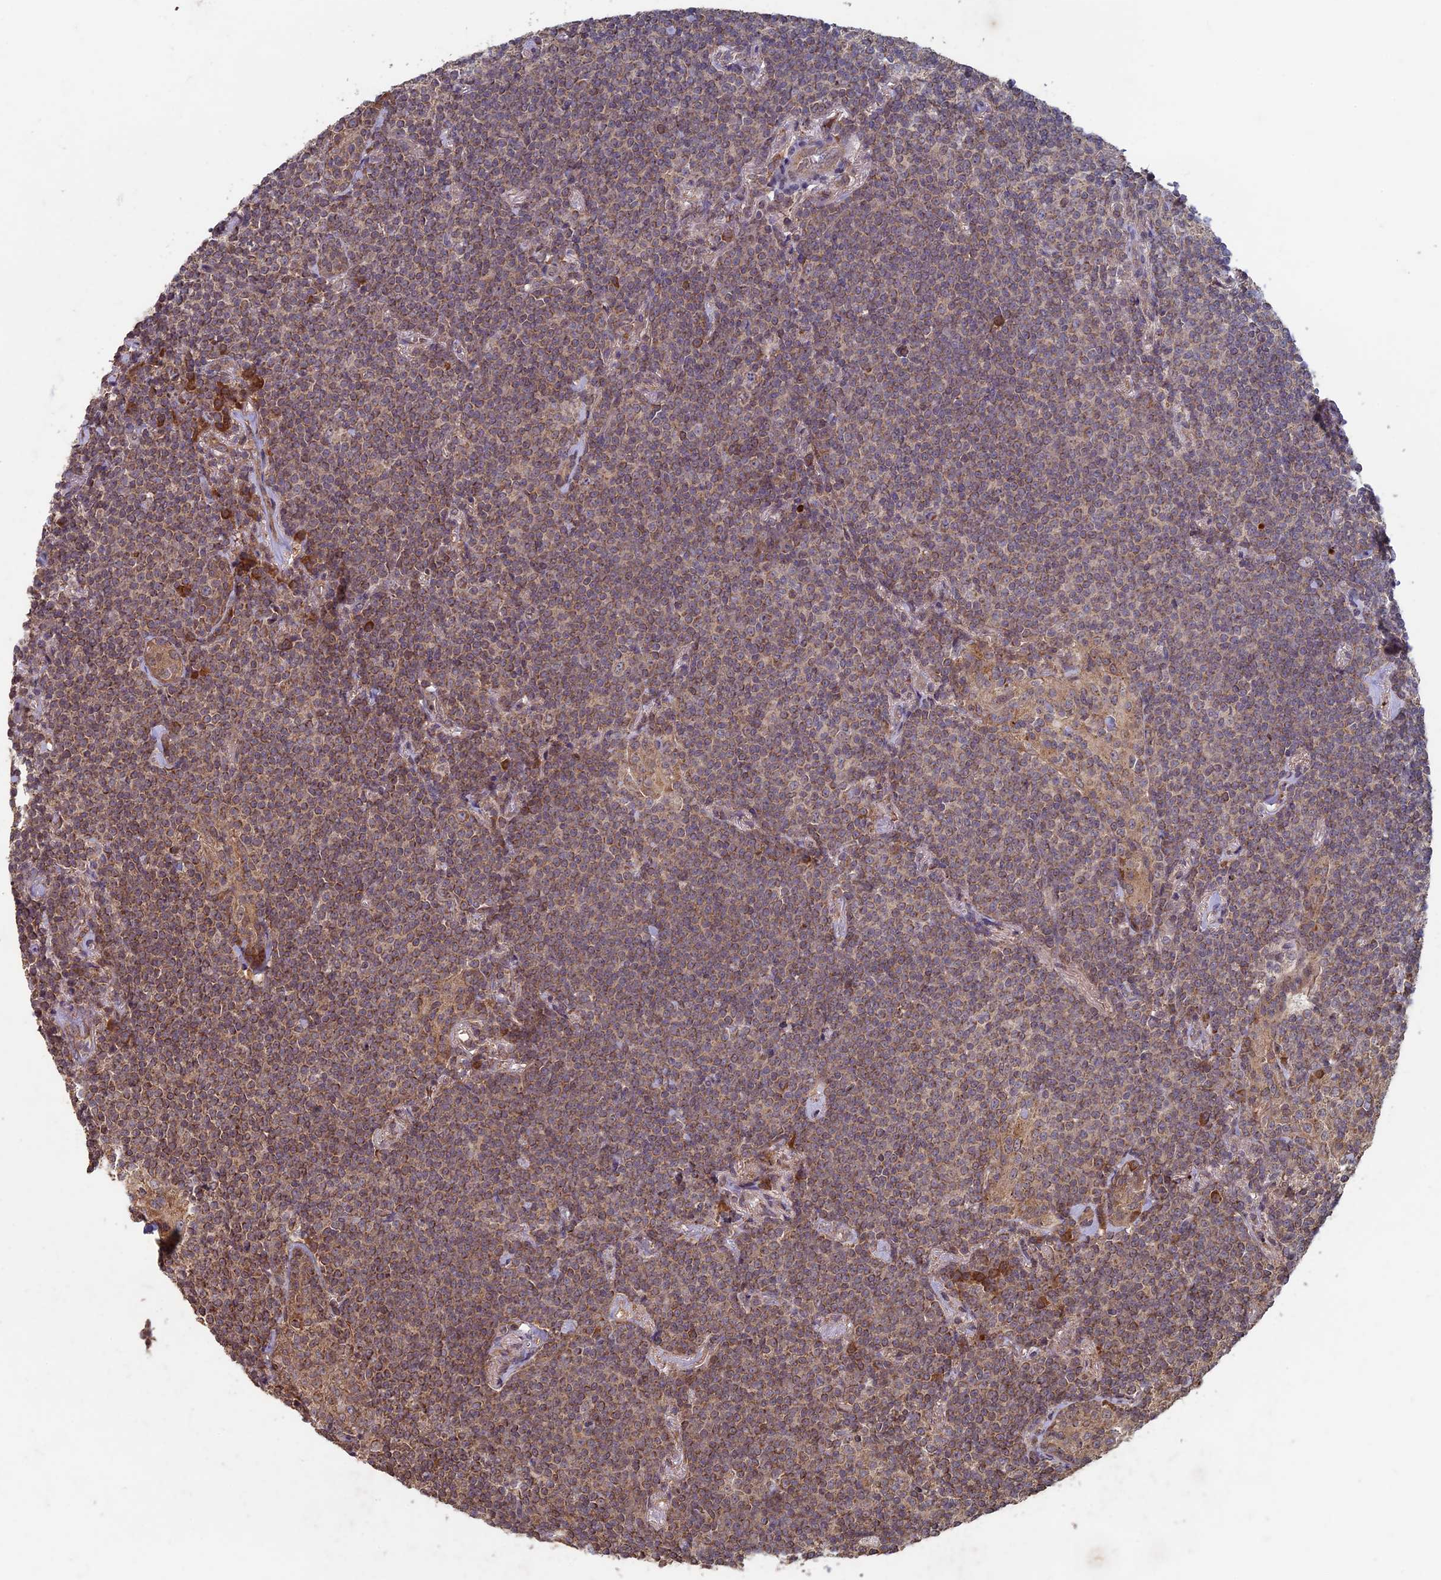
{"staining": {"intensity": "moderate", "quantity": "25%-75%", "location": "cytoplasmic/membranous"}, "tissue": "lymphoma", "cell_type": "Tumor cells", "image_type": "cancer", "snomed": [{"axis": "morphology", "description": "Malignant lymphoma, non-Hodgkin's type, Low grade"}, {"axis": "topography", "description": "Lung"}], "caption": "Lymphoma stained with a brown dye reveals moderate cytoplasmic/membranous positive staining in approximately 25%-75% of tumor cells.", "gene": "RCCD1", "patient": {"sex": "female", "age": 71}}